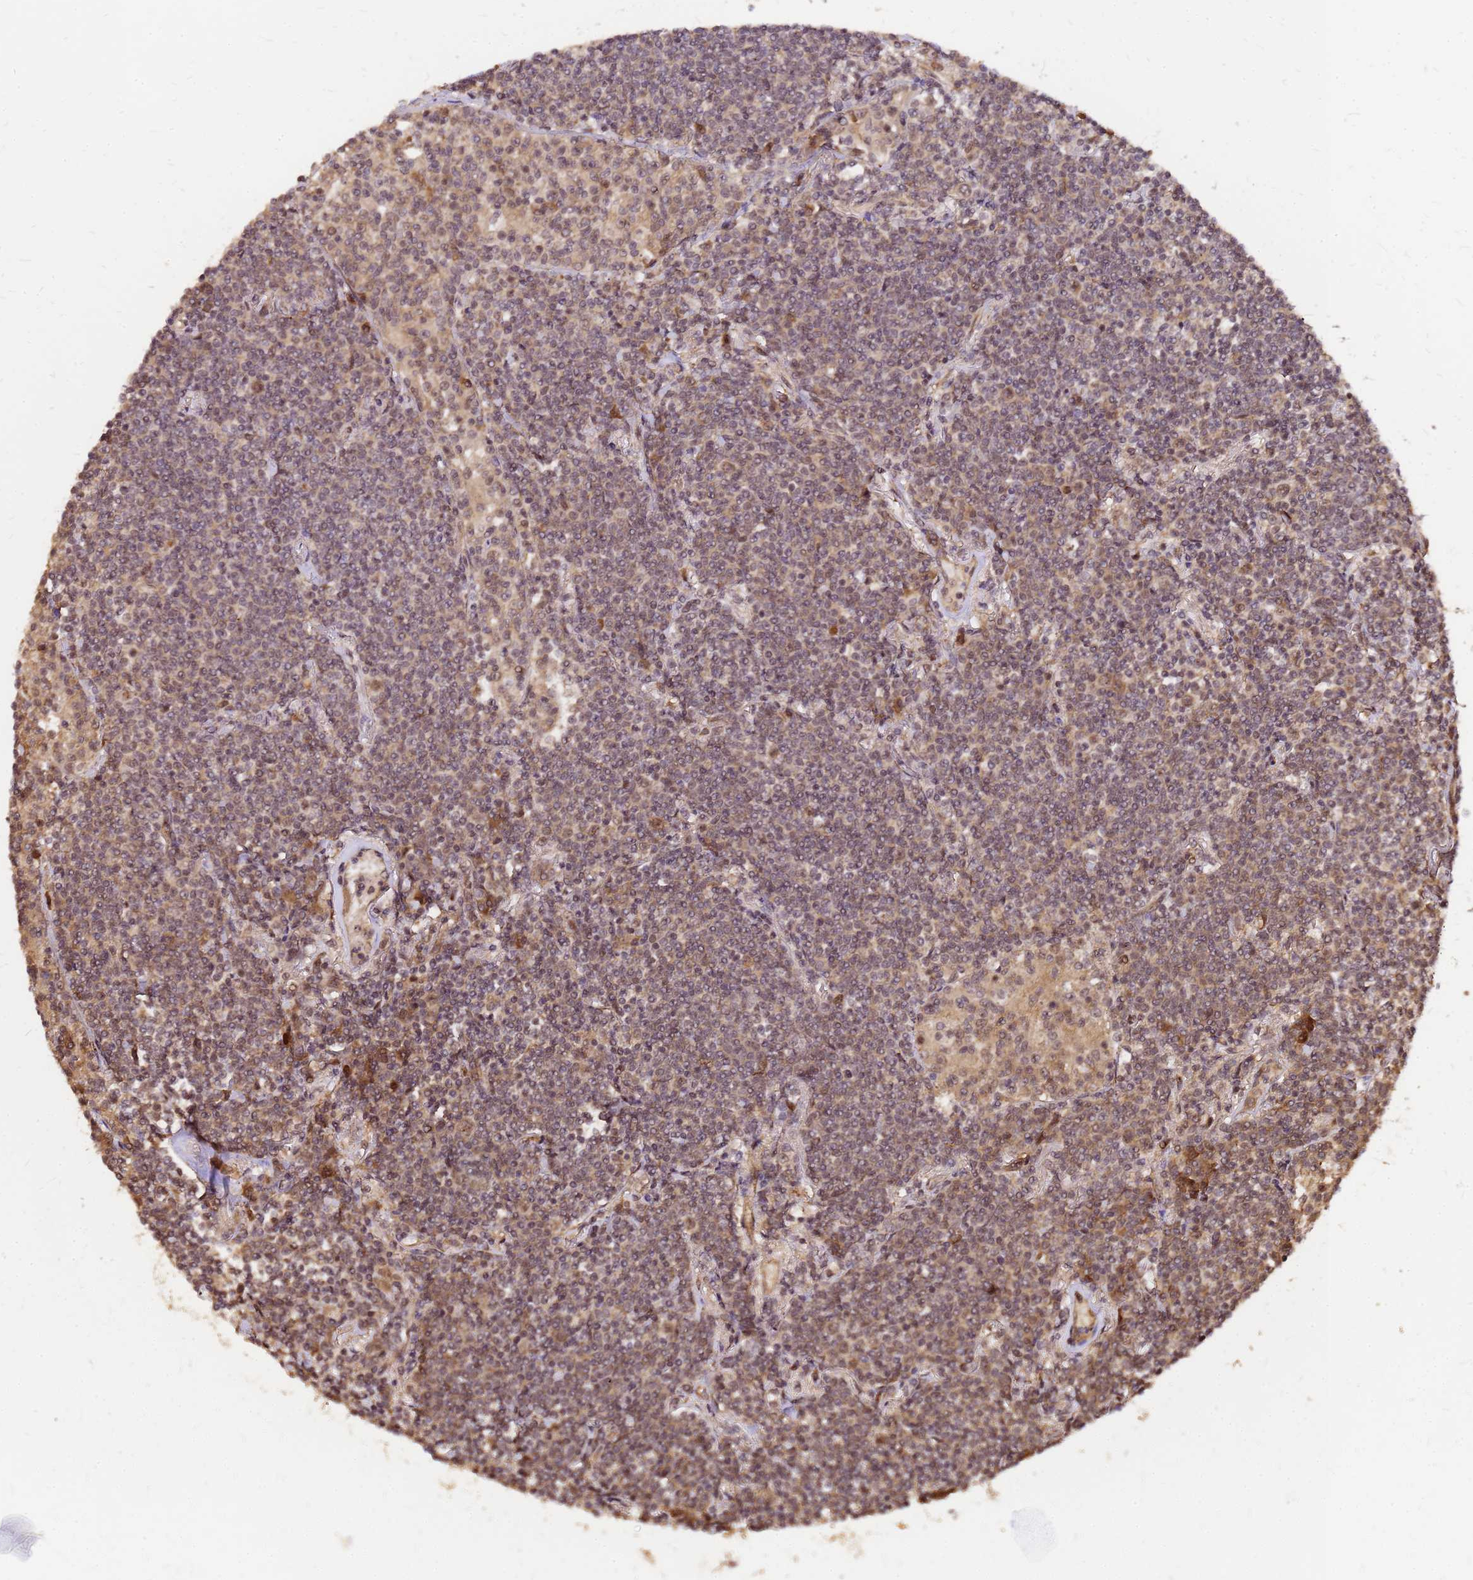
{"staining": {"intensity": "weak", "quantity": "25%-75%", "location": "cytoplasmic/membranous,nuclear"}, "tissue": "lymphoma", "cell_type": "Tumor cells", "image_type": "cancer", "snomed": [{"axis": "morphology", "description": "Malignant lymphoma, non-Hodgkin's type, Low grade"}, {"axis": "topography", "description": "Lung"}], "caption": "Human malignant lymphoma, non-Hodgkin's type (low-grade) stained for a protein (brown) shows weak cytoplasmic/membranous and nuclear positive expression in approximately 25%-75% of tumor cells.", "gene": "GPATCH8", "patient": {"sex": "female", "age": 71}}